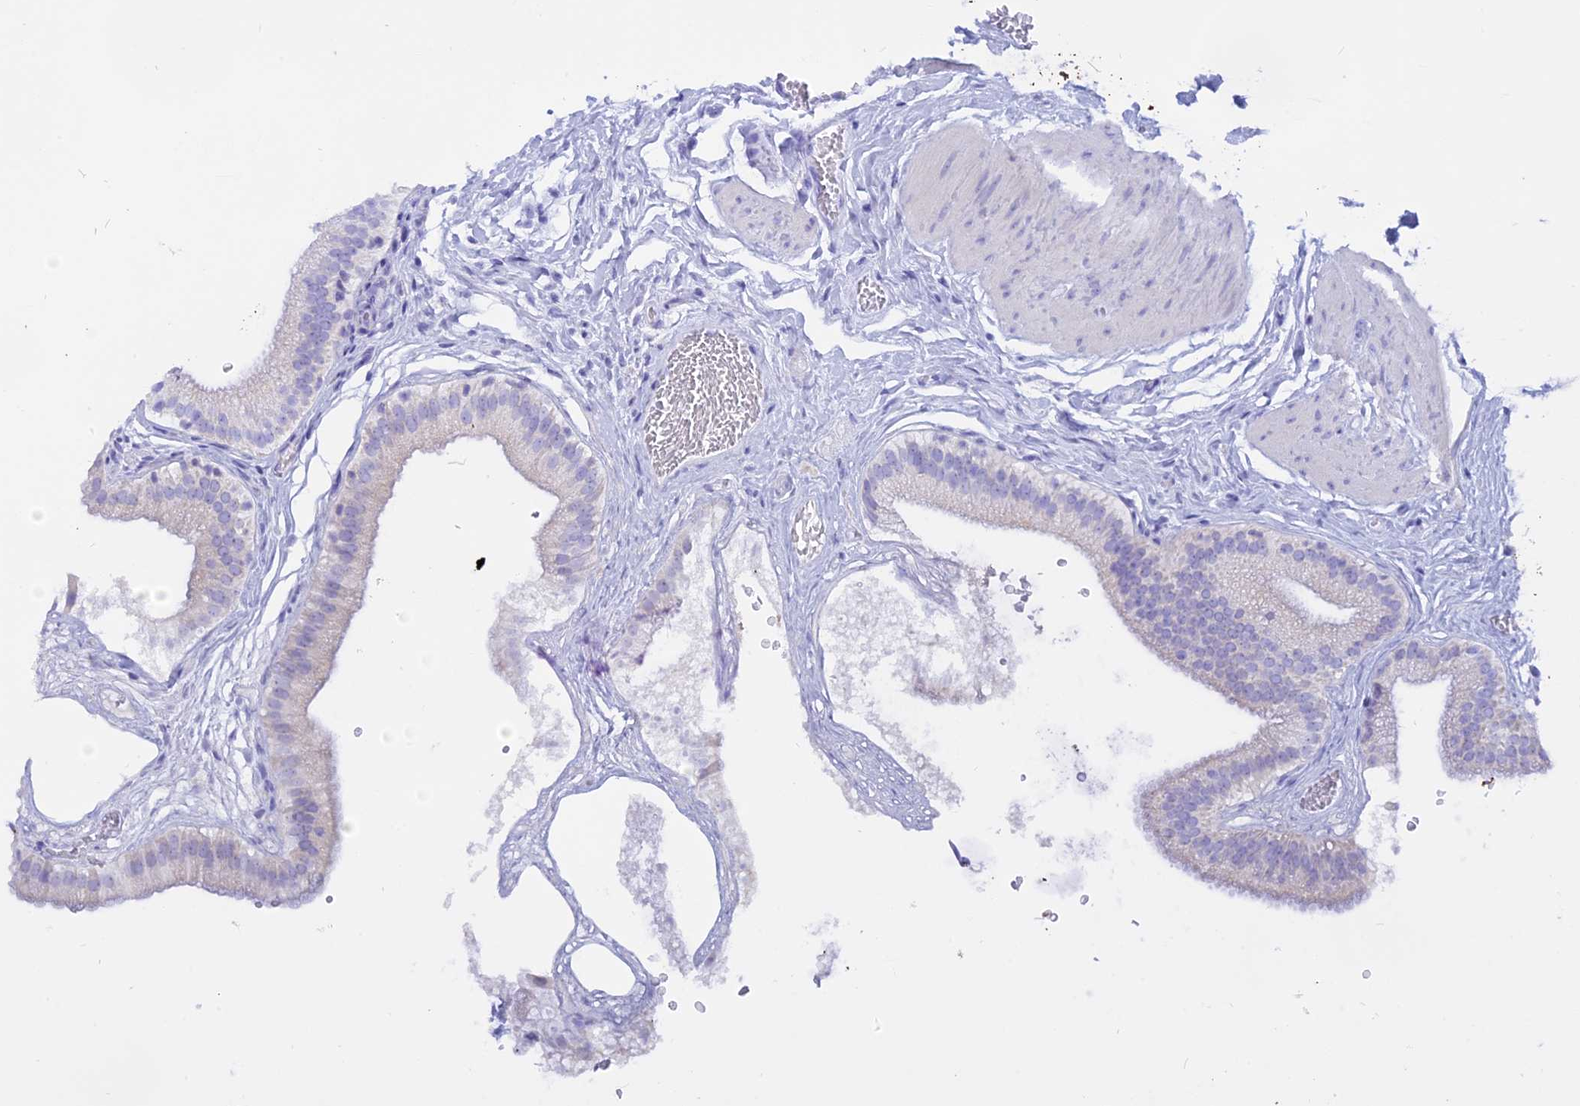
{"staining": {"intensity": "negative", "quantity": "none", "location": "none"}, "tissue": "gallbladder", "cell_type": "Glandular cells", "image_type": "normal", "snomed": [{"axis": "morphology", "description": "Normal tissue, NOS"}, {"axis": "topography", "description": "Gallbladder"}], "caption": "This is a image of immunohistochemistry staining of normal gallbladder, which shows no positivity in glandular cells.", "gene": "ISCA1", "patient": {"sex": "female", "age": 54}}